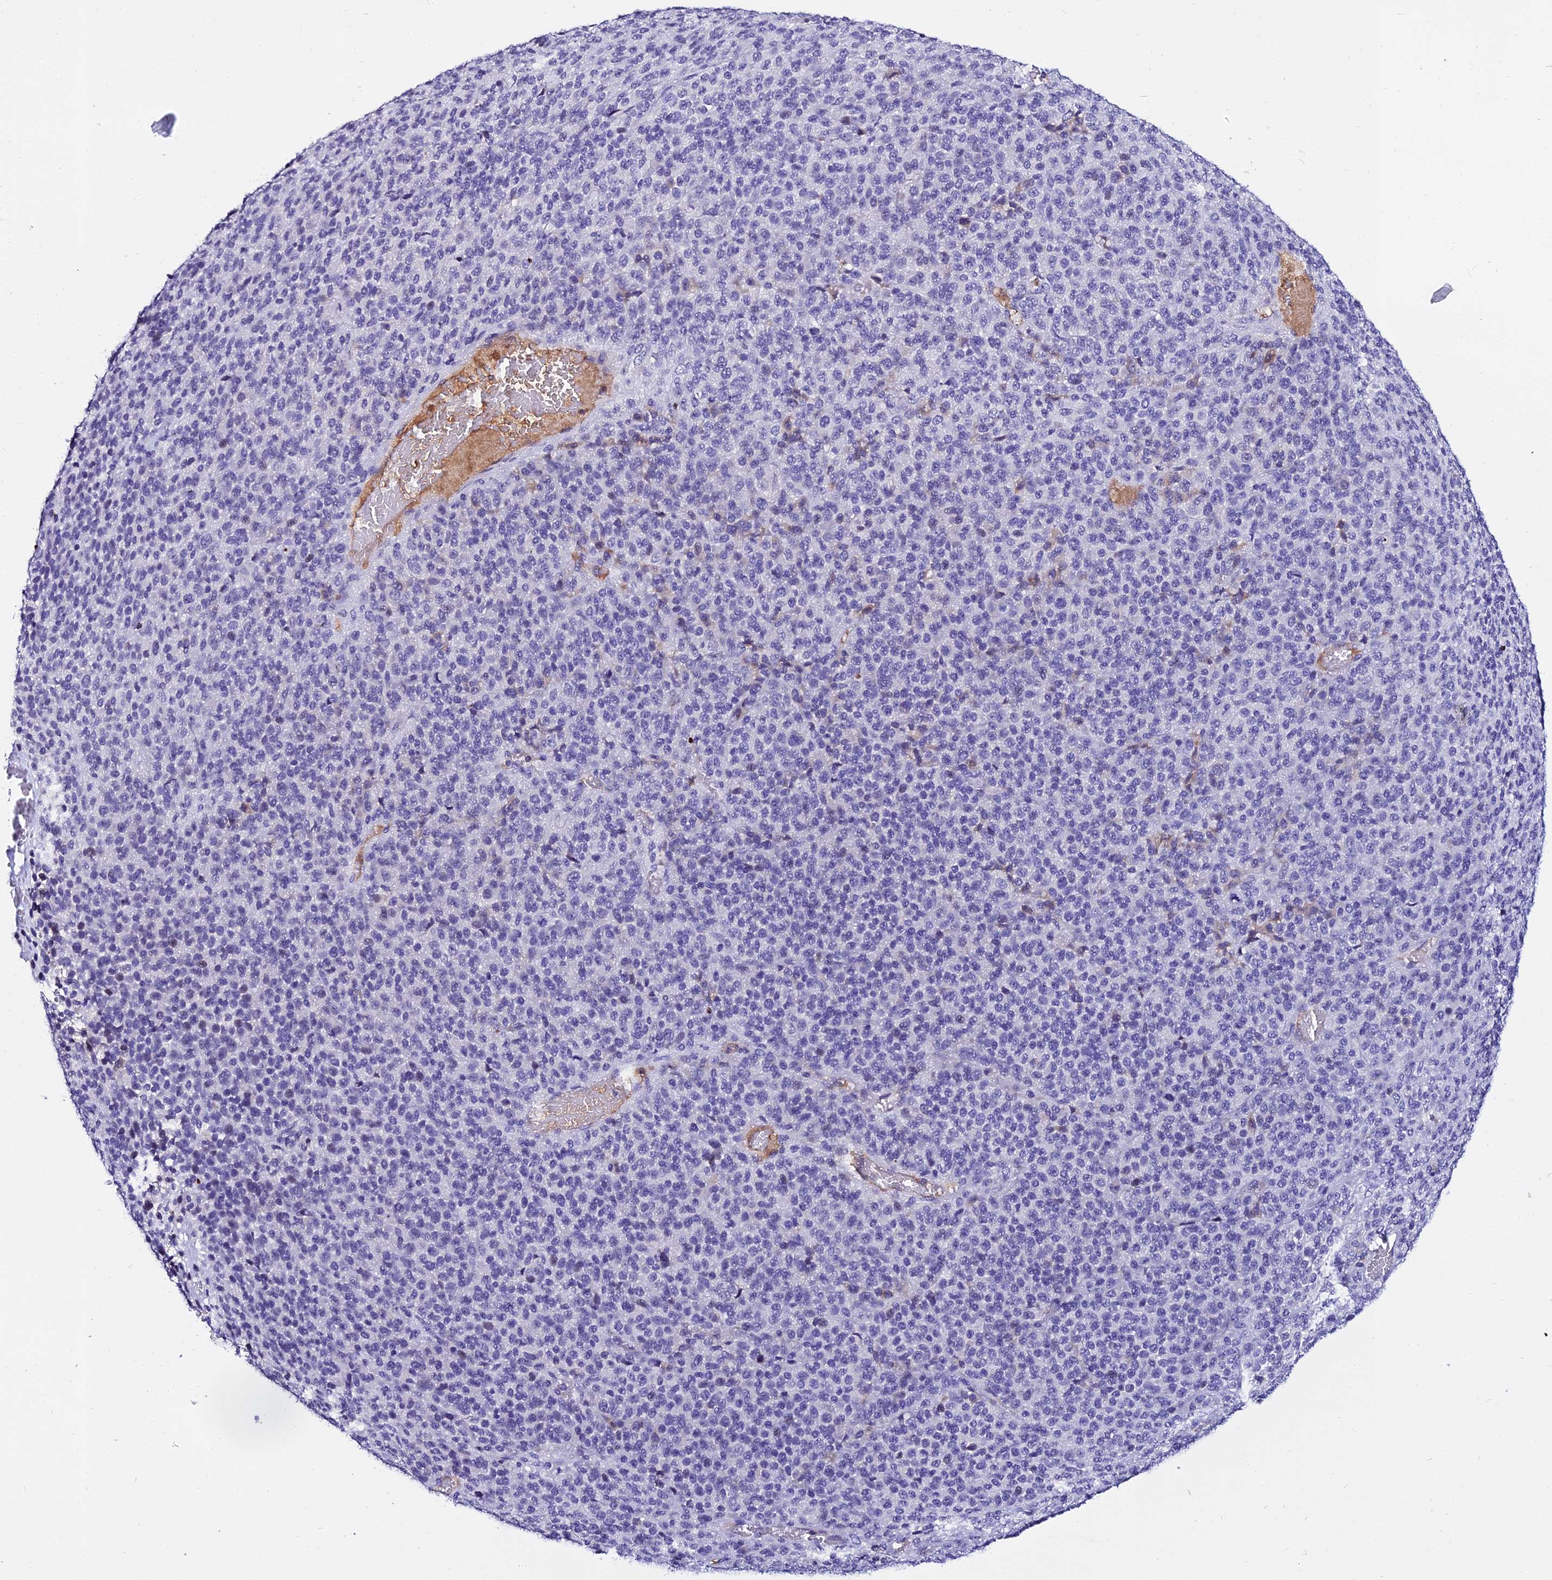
{"staining": {"intensity": "negative", "quantity": "none", "location": "none"}, "tissue": "melanoma", "cell_type": "Tumor cells", "image_type": "cancer", "snomed": [{"axis": "morphology", "description": "Malignant melanoma, Metastatic site"}, {"axis": "topography", "description": "Brain"}], "caption": "Melanoma was stained to show a protein in brown. There is no significant expression in tumor cells.", "gene": "DEFB132", "patient": {"sex": "female", "age": 56}}